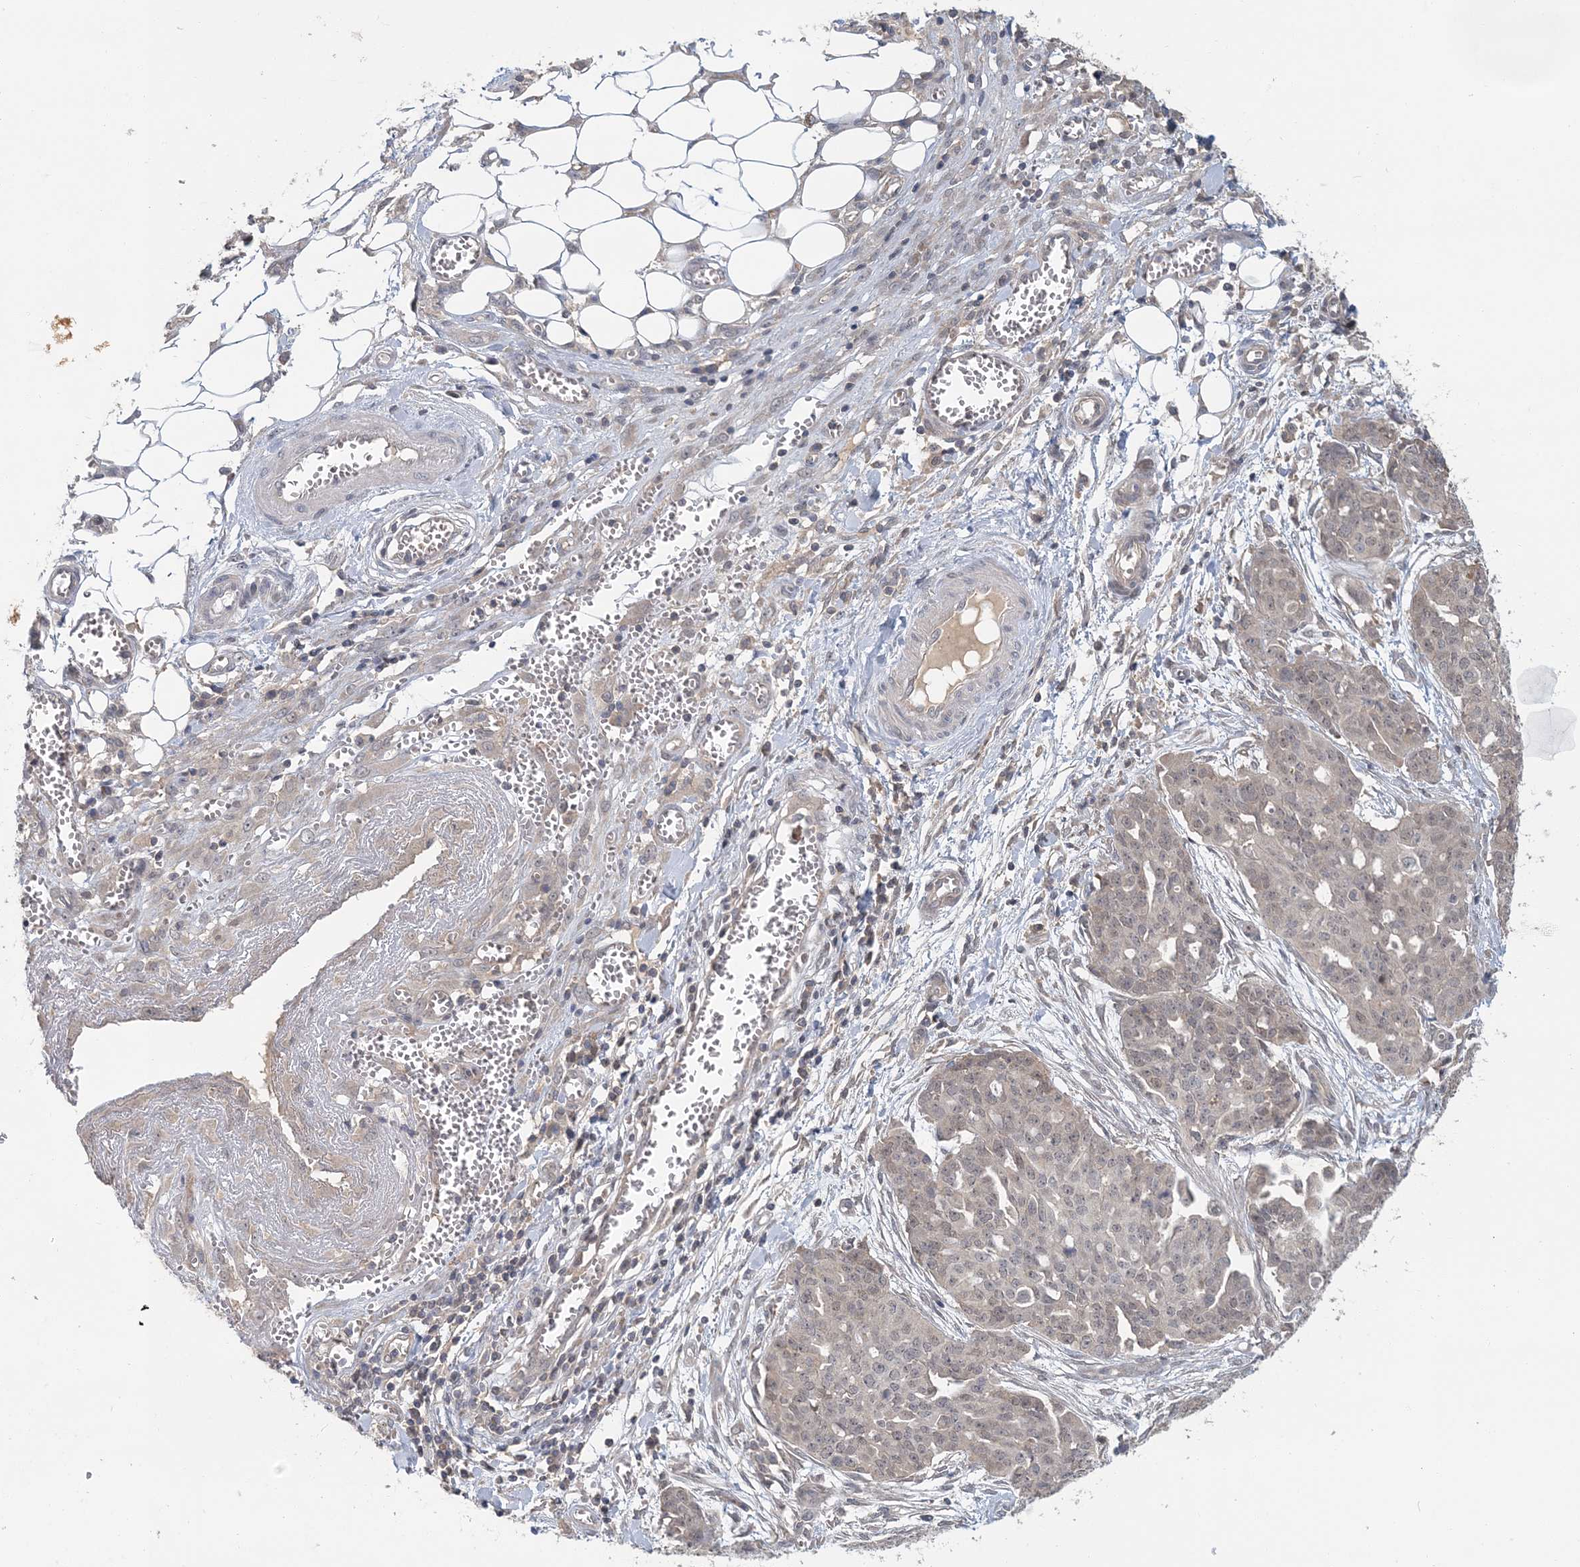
{"staining": {"intensity": "weak", "quantity": "25%-75%", "location": "nuclear"}, "tissue": "ovarian cancer", "cell_type": "Tumor cells", "image_type": "cancer", "snomed": [{"axis": "morphology", "description": "Cystadenocarcinoma, serous, NOS"}, {"axis": "topography", "description": "Soft tissue"}, {"axis": "topography", "description": "Ovary"}], "caption": "Weak nuclear staining is present in approximately 25%-75% of tumor cells in ovarian cancer. The protein of interest is stained brown, and the nuclei are stained in blue (DAB (3,3'-diaminobenzidine) IHC with brightfield microscopy, high magnification).", "gene": "RNF25", "patient": {"sex": "female", "age": 57}}